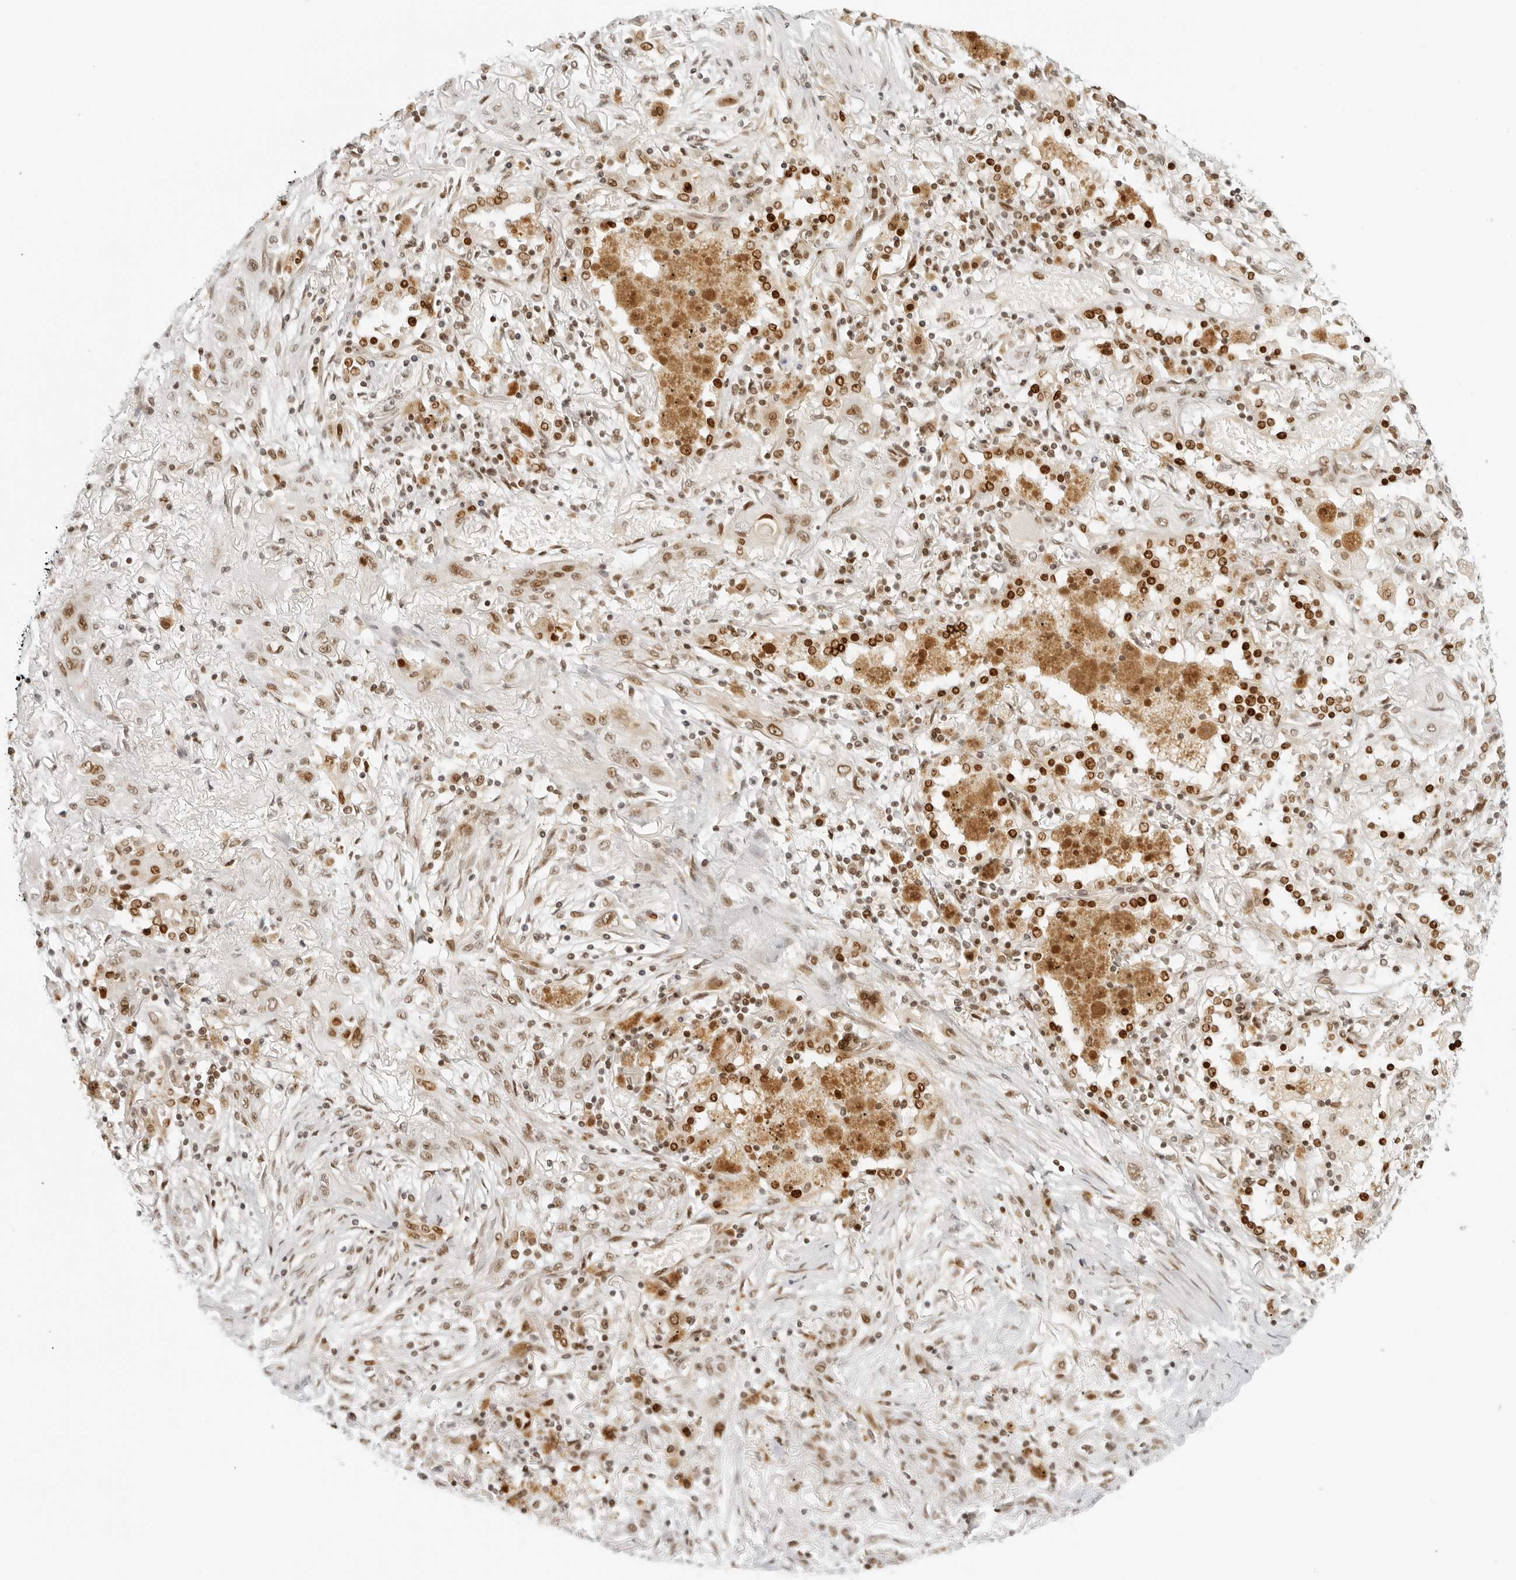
{"staining": {"intensity": "moderate", "quantity": ">75%", "location": "nuclear"}, "tissue": "lung cancer", "cell_type": "Tumor cells", "image_type": "cancer", "snomed": [{"axis": "morphology", "description": "Squamous cell carcinoma, NOS"}, {"axis": "topography", "description": "Lung"}], "caption": "About >75% of tumor cells in human lung cancer exhibit moderate nuclear protein expression as visualized by brown immunohistochemical staining.", "gene": "RCC1", "patient": {"sex": "female", "age": 47}}